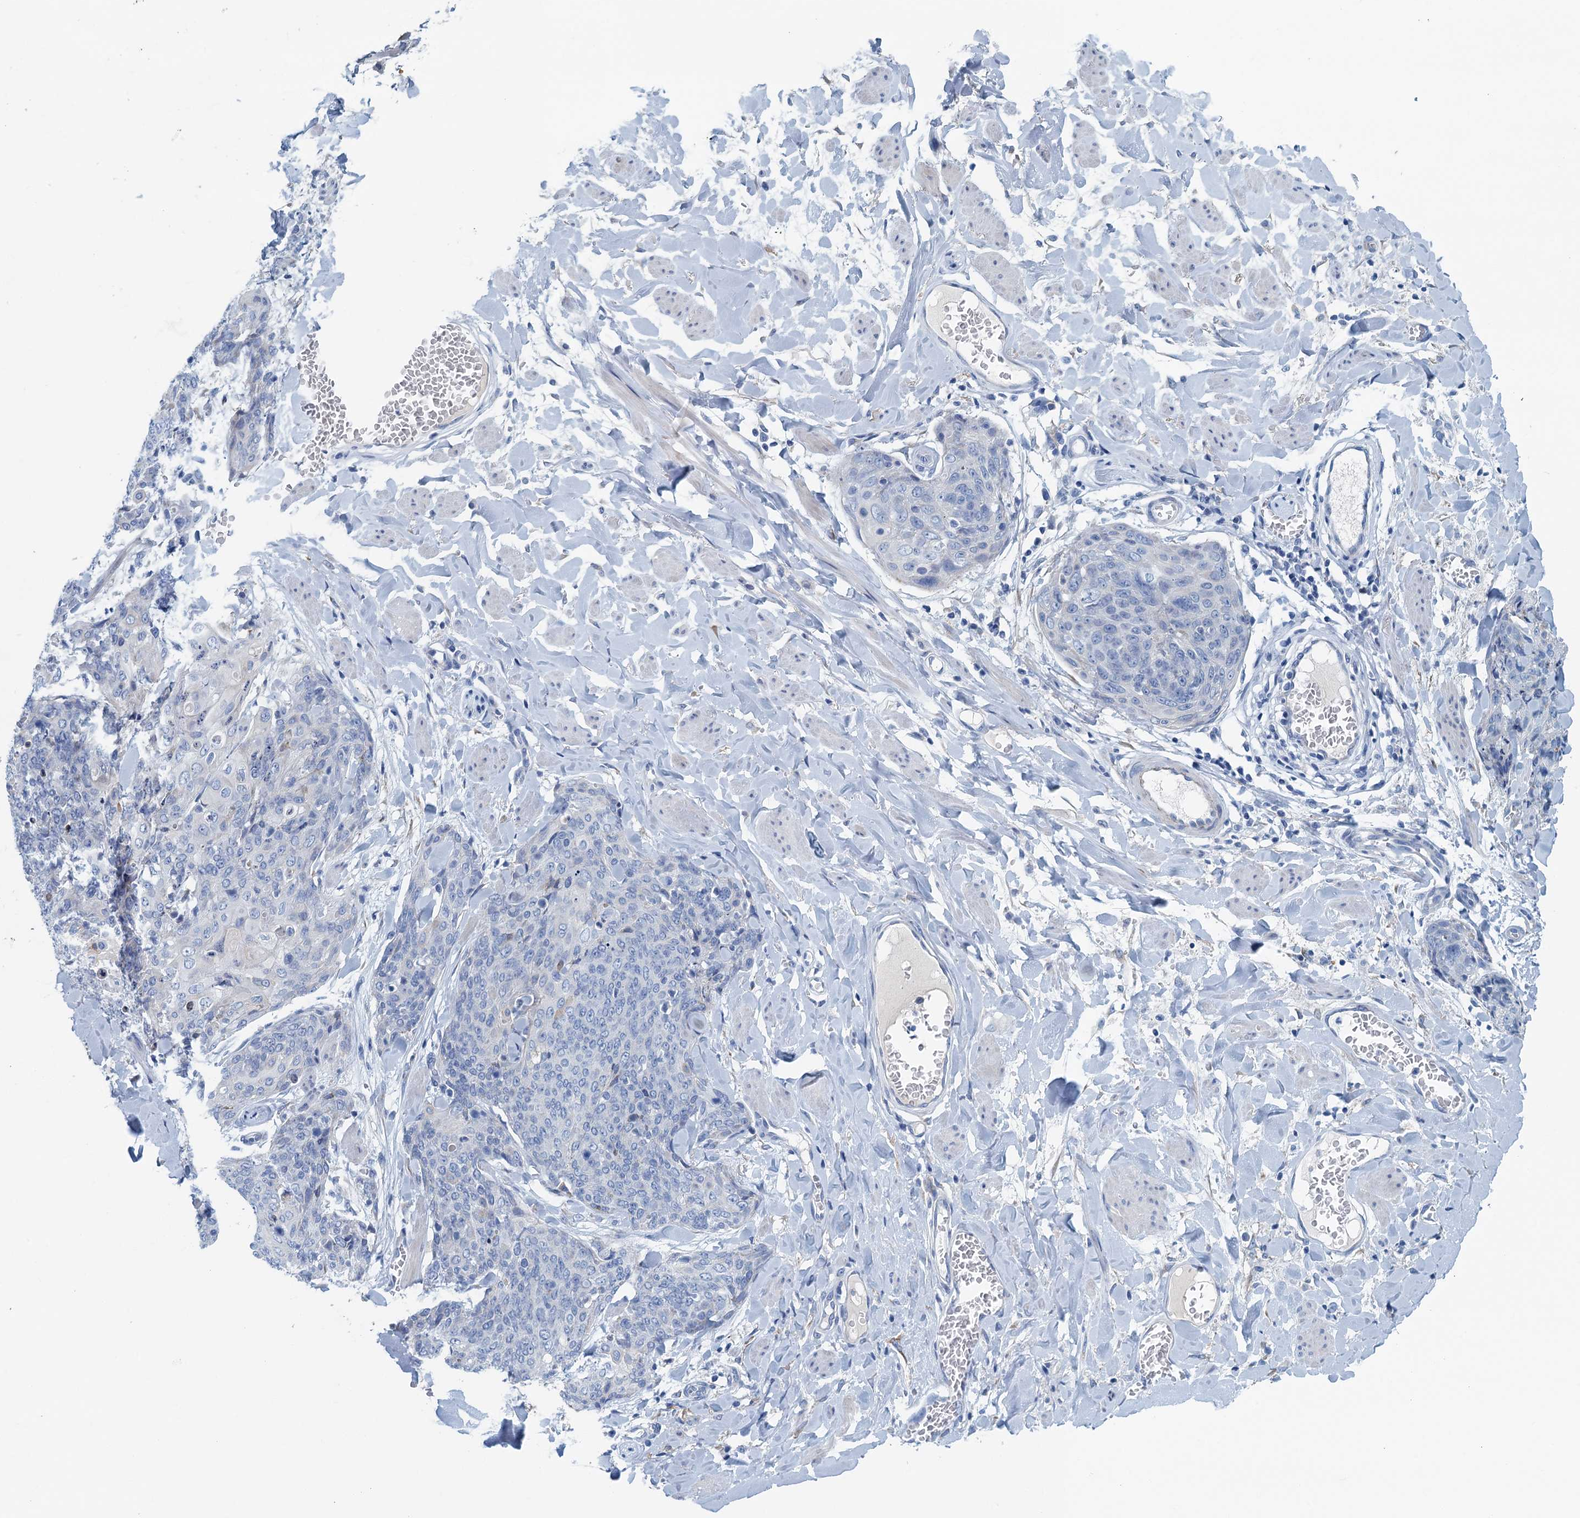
{"staining": {"intensity": "negative", "quantity": "none", "location": "none"}, "tissue": "skin cancer", "cell_type": "Tumor cells", "image_type": "cancer", "snomed": [{"axis": "morphology", "description": "Squamous cell carcinoma, NOS"}, {"axis": "topography", "description": "Skin"}, {"axis": "topography", "description": "Vulva"}], "caption": "Tumor cells show no significant protein expression in skin cancer. Nuclei are stained in blue.", "gene": "C10orf88", "patient": {"sex": "female", "age": 85}}